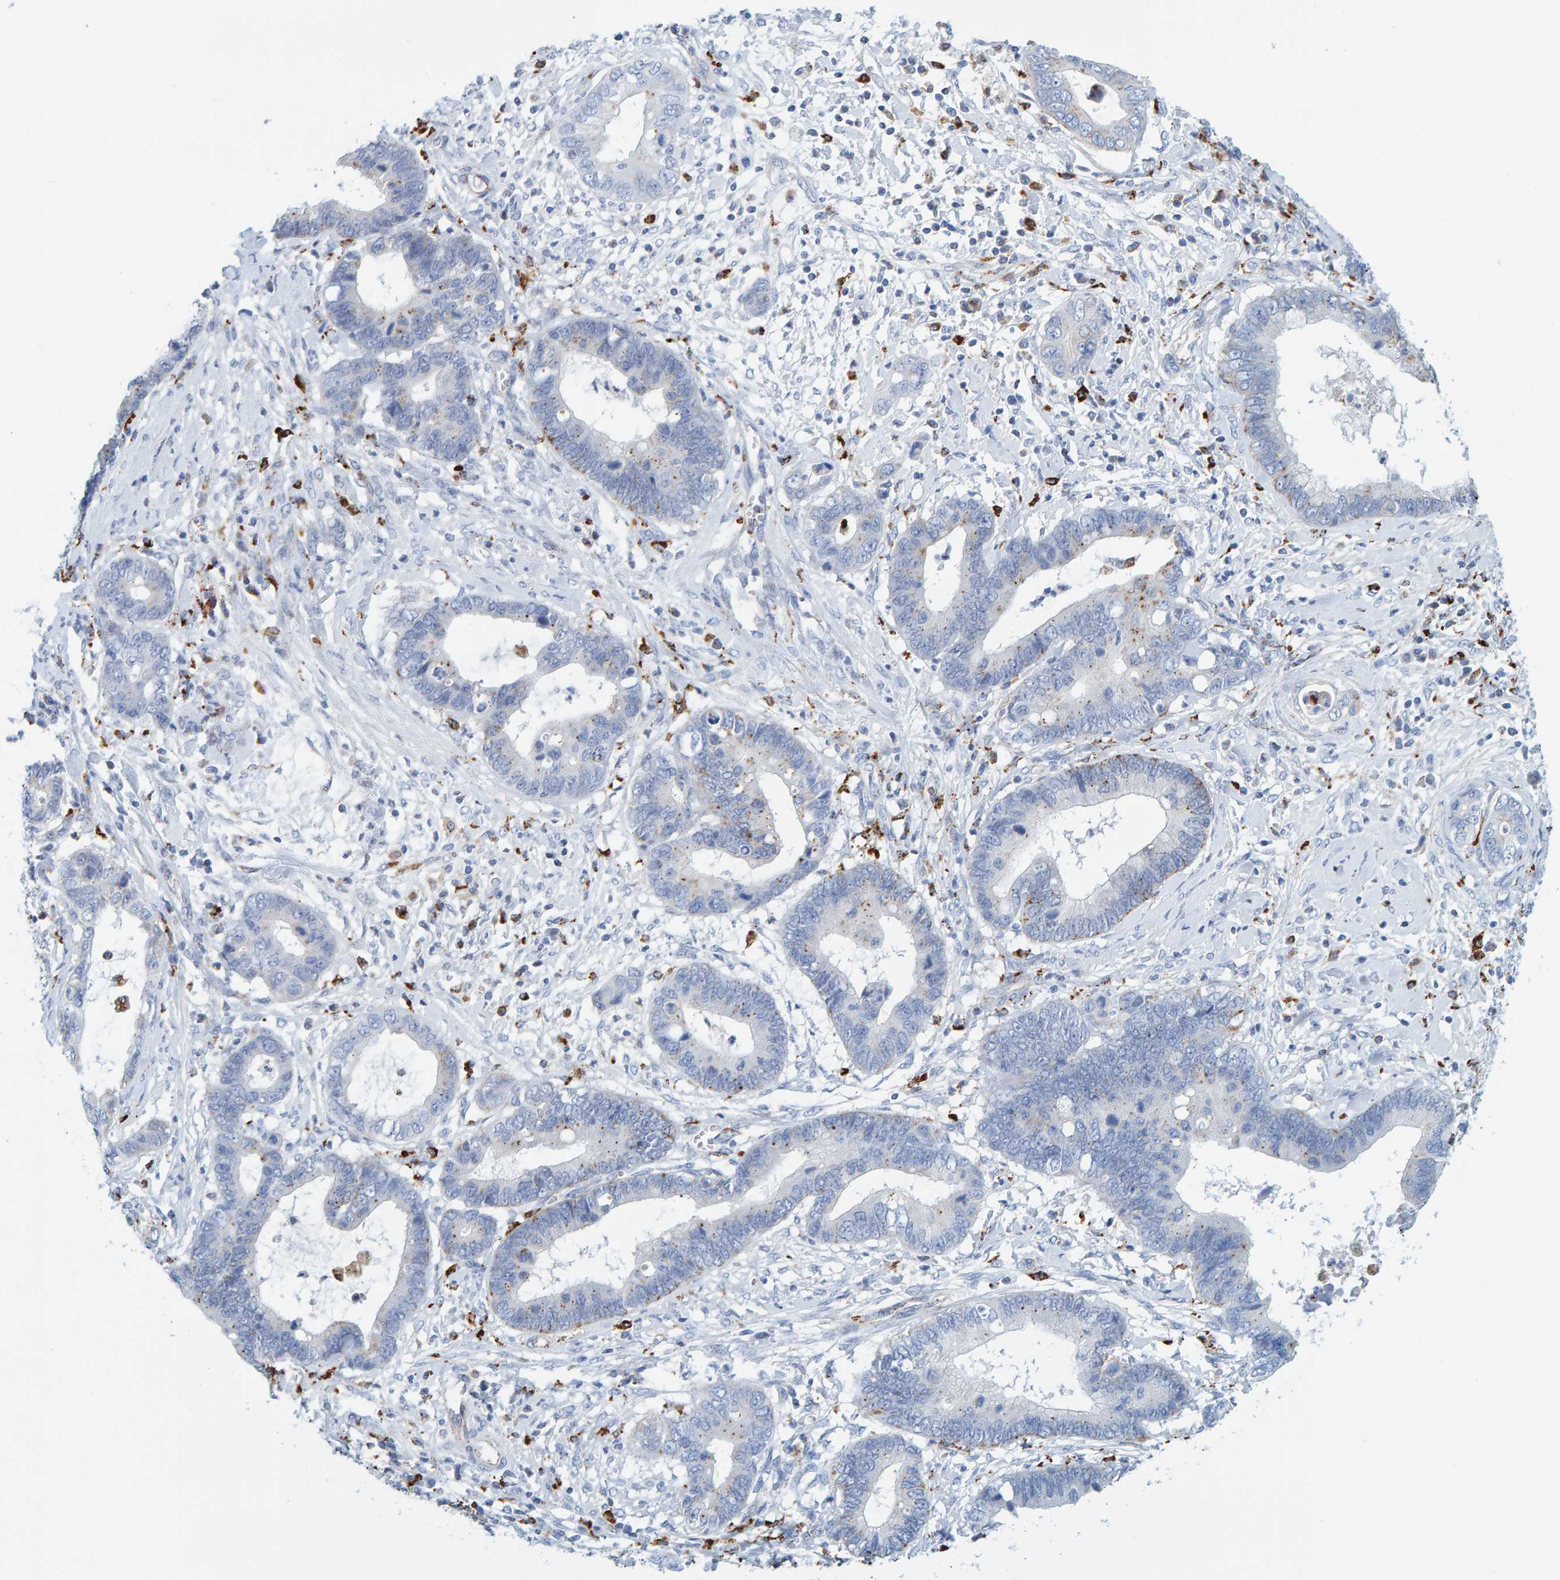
{"staining": {"intensity": "negative", "quantity": "none", "location": "none"}, "tissue": "cervical cancer", "cell_type": "Tumor cells", "image_type": "cancer", "snomed": [{"axis": "morphology", "description": "Adenocarcinoma, NOS"}, {"axis": "topography", "description": "Cervix"}], "caption": "Cervical adenocarcinoma was stained to show a protein in brown. There is no significant staining in tumor cells.", "gene": "BIN3", "patient": {"sex": "female", "age": 44}}